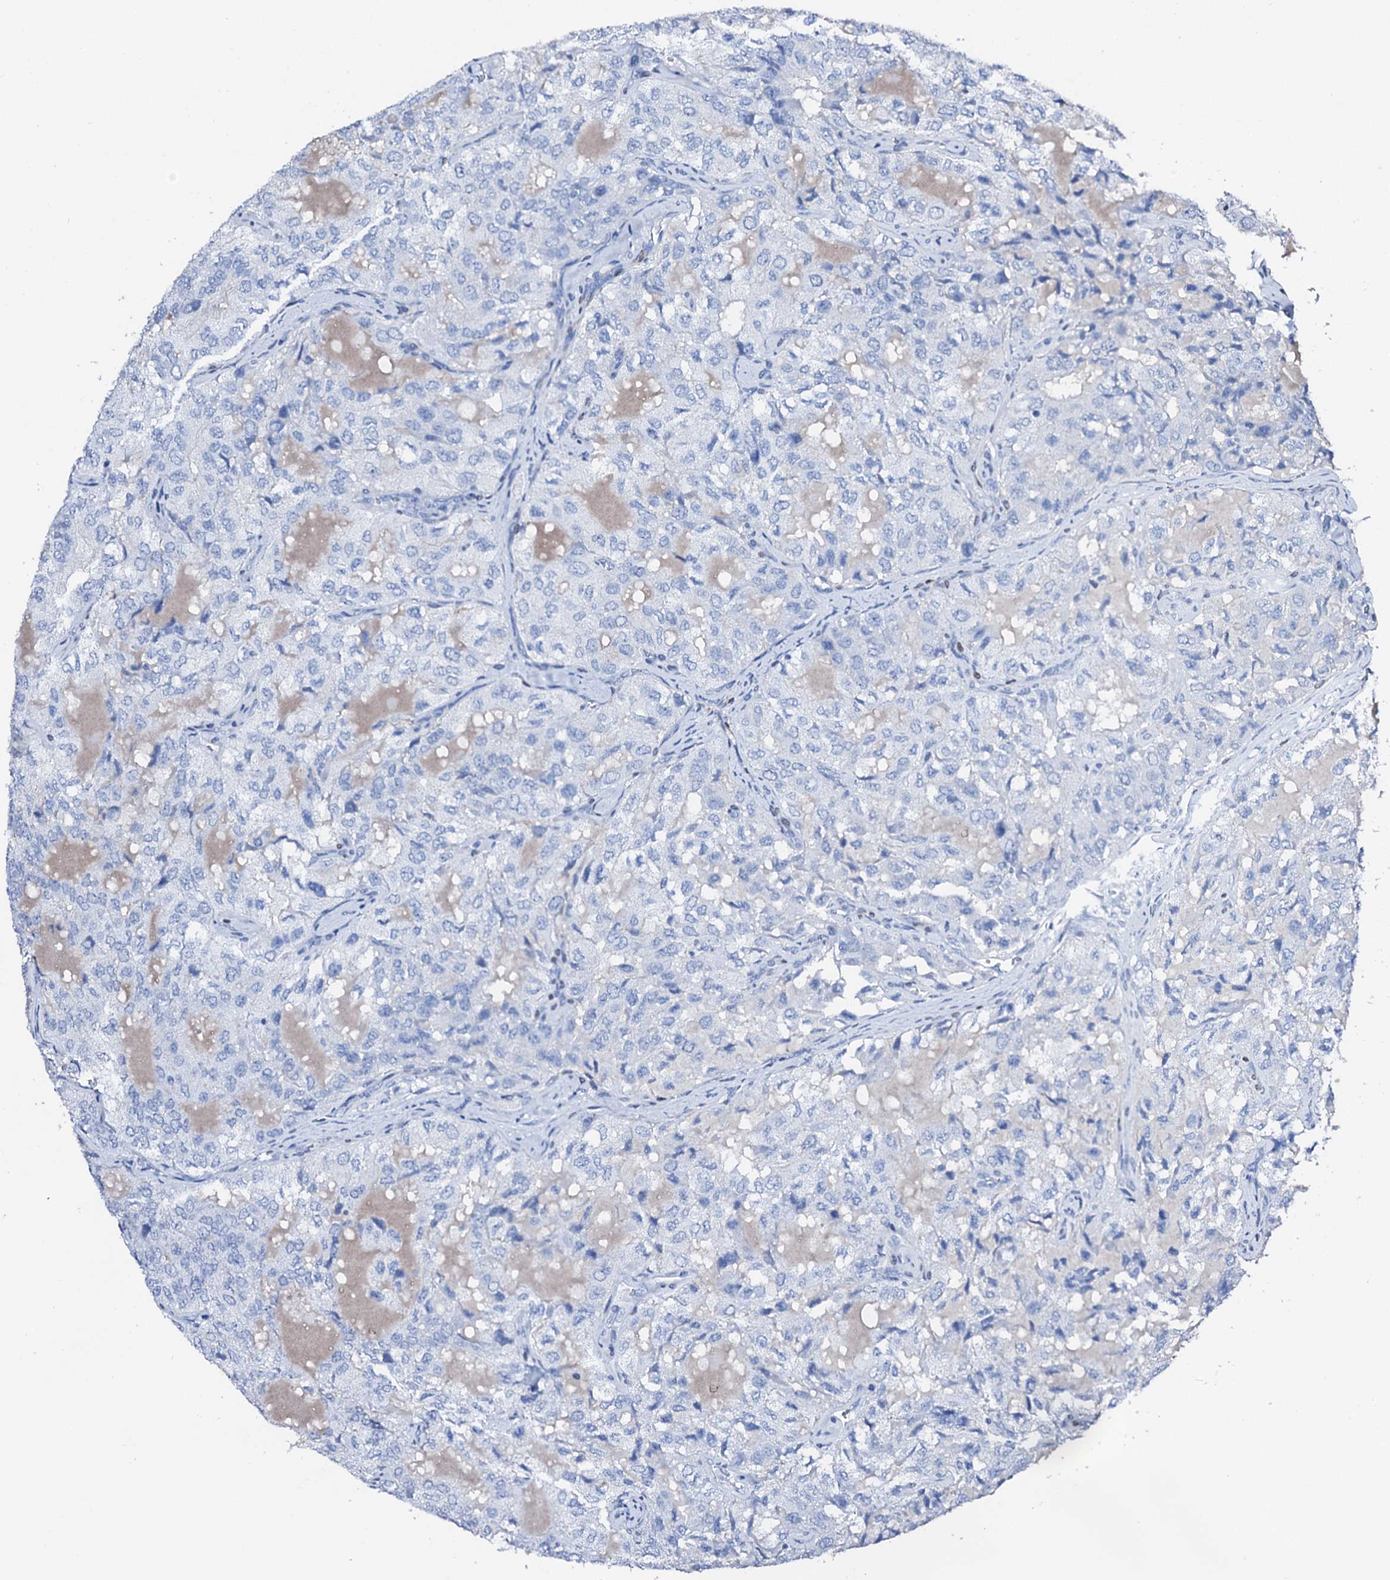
{"staining": {"intensity": "negative", "quantity": "none", "location": "none"}, "tissue": "thyroid cancer", "cell_type": "Tumor cells", "image_type": "cancer", "snomed": [{"axis": "morphology", "description": "Follicular adenoma carcinoma, NOS"}, {"axis": "topography", "description": "Thyroid gland"}], "caption": "An image of human thyroid cancer (follicular adenoma carcinoma) is negative for staining in tumor cells. (DAB (3,3'-diaminobenzidine) IHC, high magnification).", "gene": "NRIP2", "patient": {"sex": "male", "age": 75}}